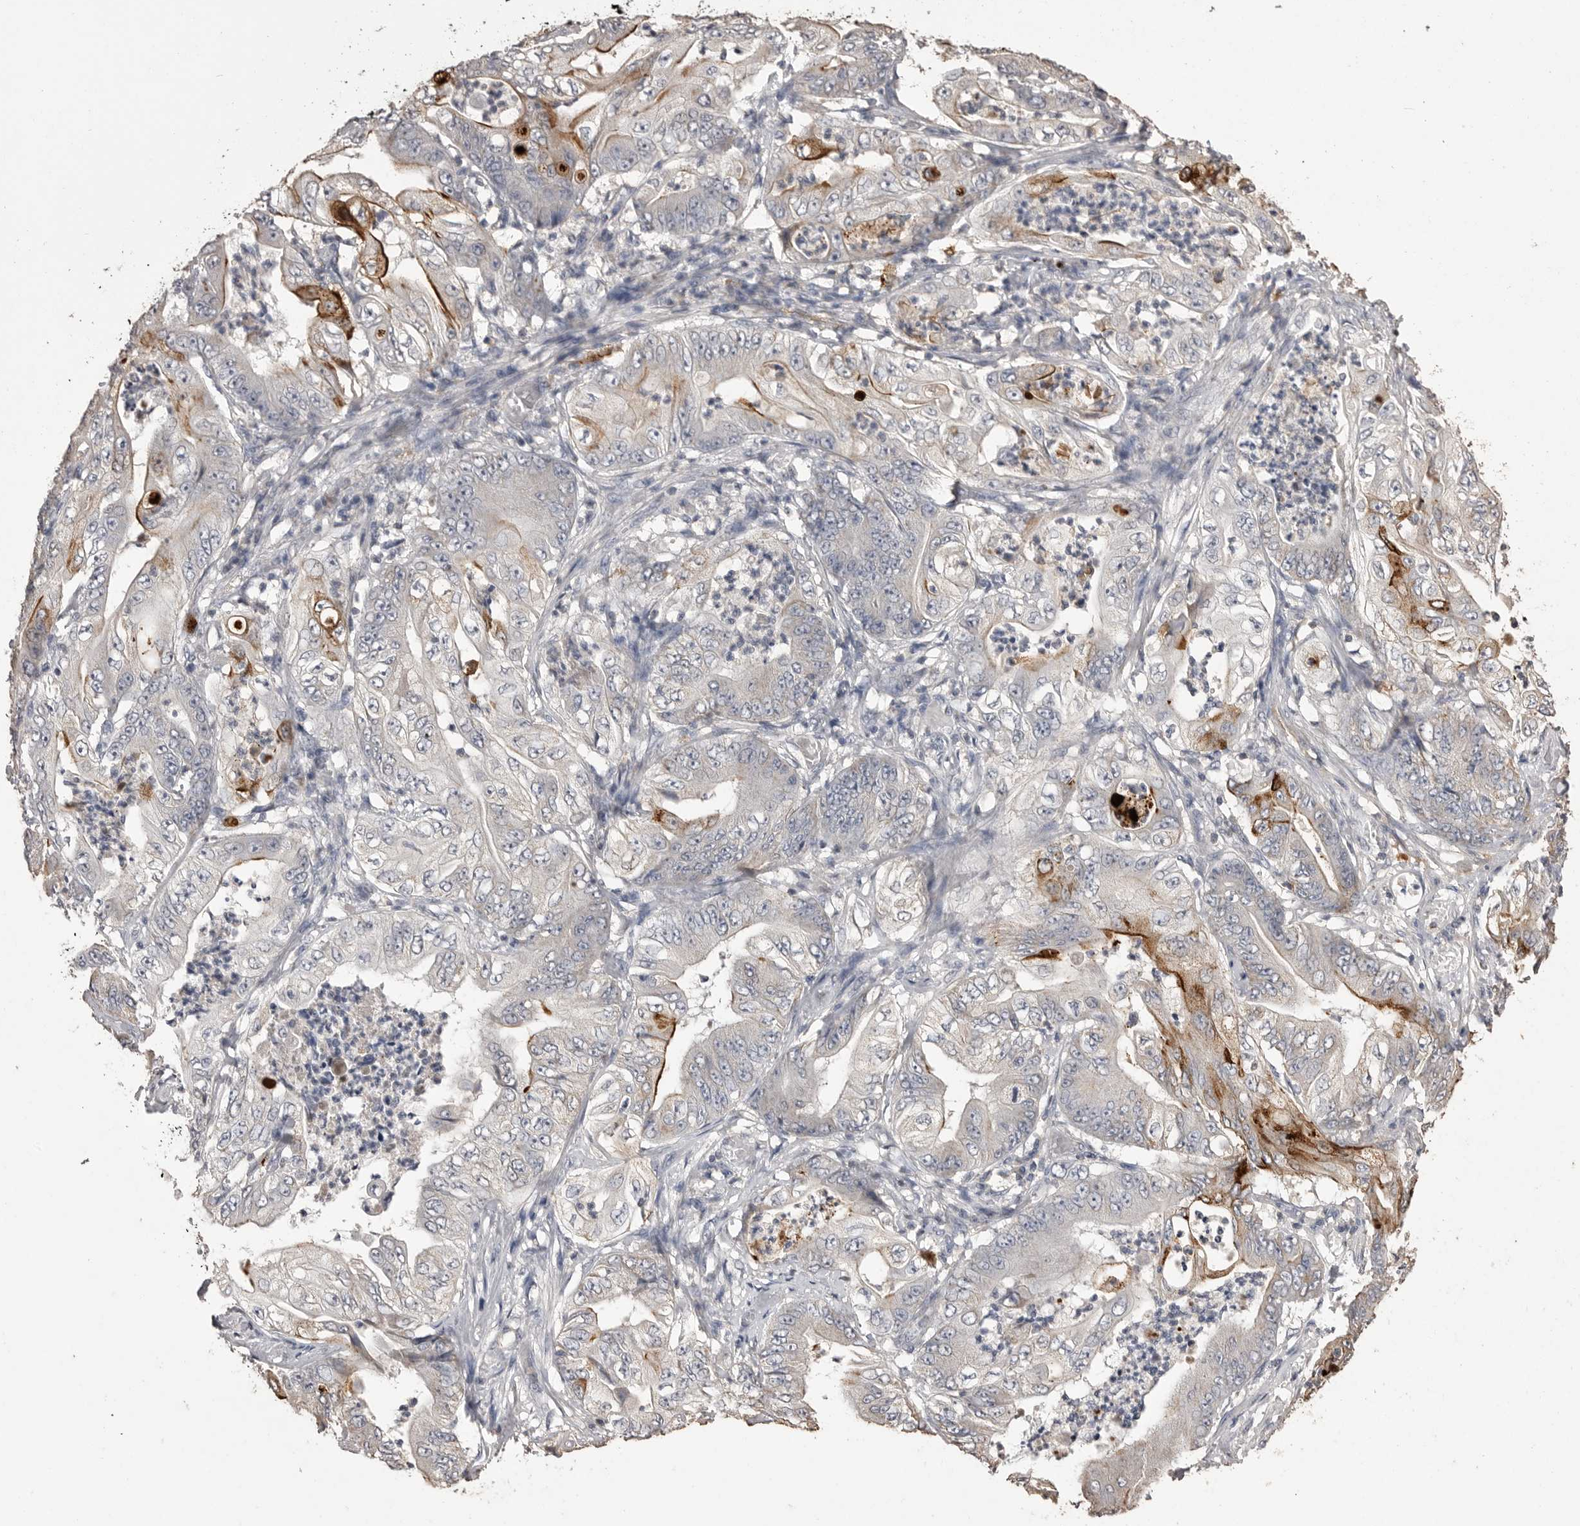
{"staining": {"intensity": "moderate", "quantity": "<25%", "location": "cytoplasmic/membranous"}, "tissue": "stomach cancer", "cell_type": "Tumor cells", "image_type": "cancer", "snomed": [{"axis": "morphology", "description": "Adenocarcinoma, NOS"}, {"axis": "topography", "description": "Stomach"}], "caption": "The immunohistochemical stain highlights moderate cytoplasmic/membranous expression in tumor cells of stomach adenocarcinoma tissue.", "gene": "MMP7", "patient": {"sex": "female", "age": 73}}